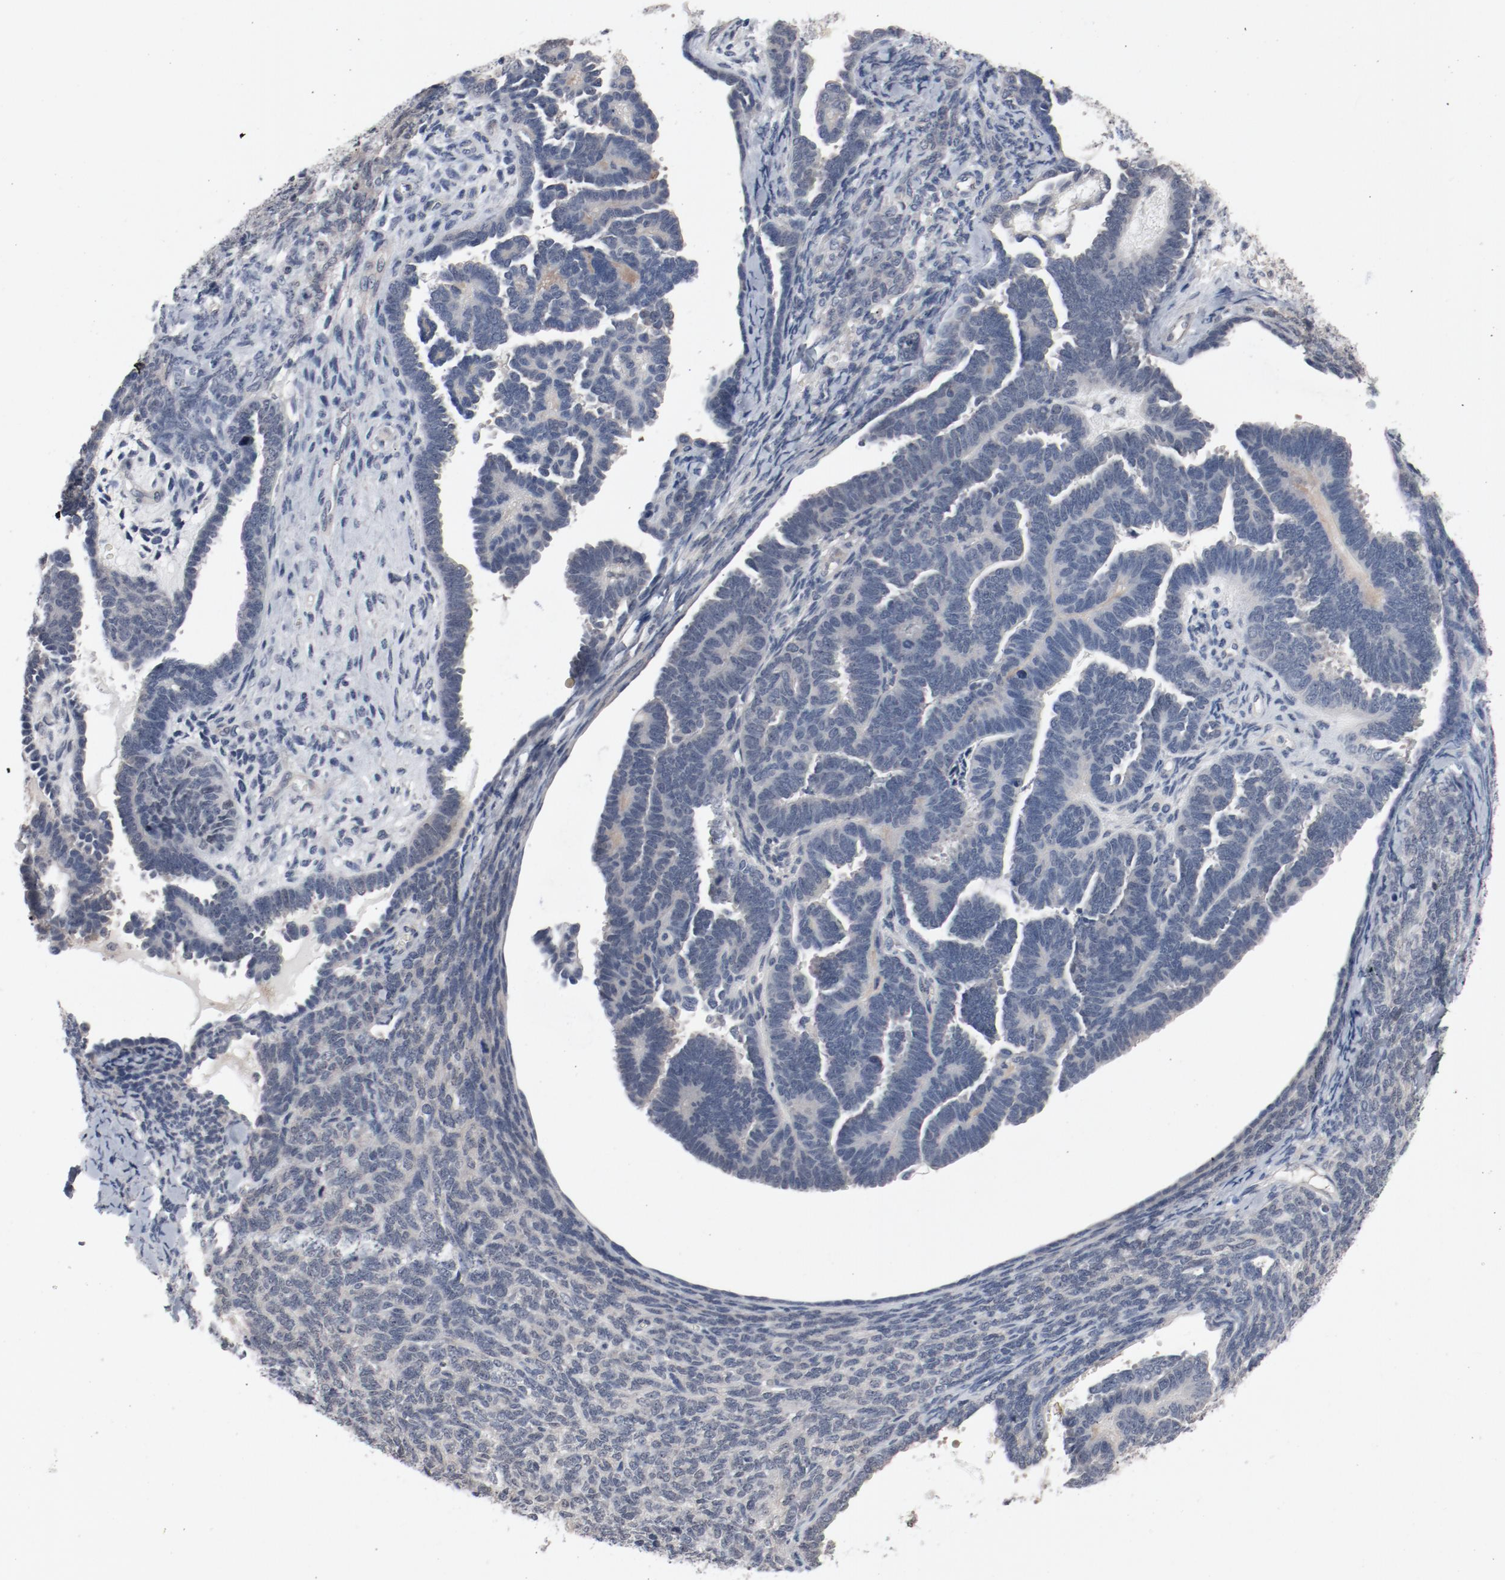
{"staining": {"intensity": "weak", "quantity": "25%-75%", "location": "cytoplasmic/membranous"}, "tissue": "endometrial cancer", "cell_type": "Tumor cells", "image_type": "cancer", "snomed": [{"axis": "morphology", "description": "Neoplasm, malignant, NOS"}, {"axis": "topography", "description": "Endometrium"}], "caption": "There is low levels of weak cytoplasmic/membranous positivity in tumor cells of malignant neoplasm (endometrial), as demonstrated by immunohistochemical staining (brown color).", "gene": "DNAL4", "patient": {"sex": "female", "age": 74}}